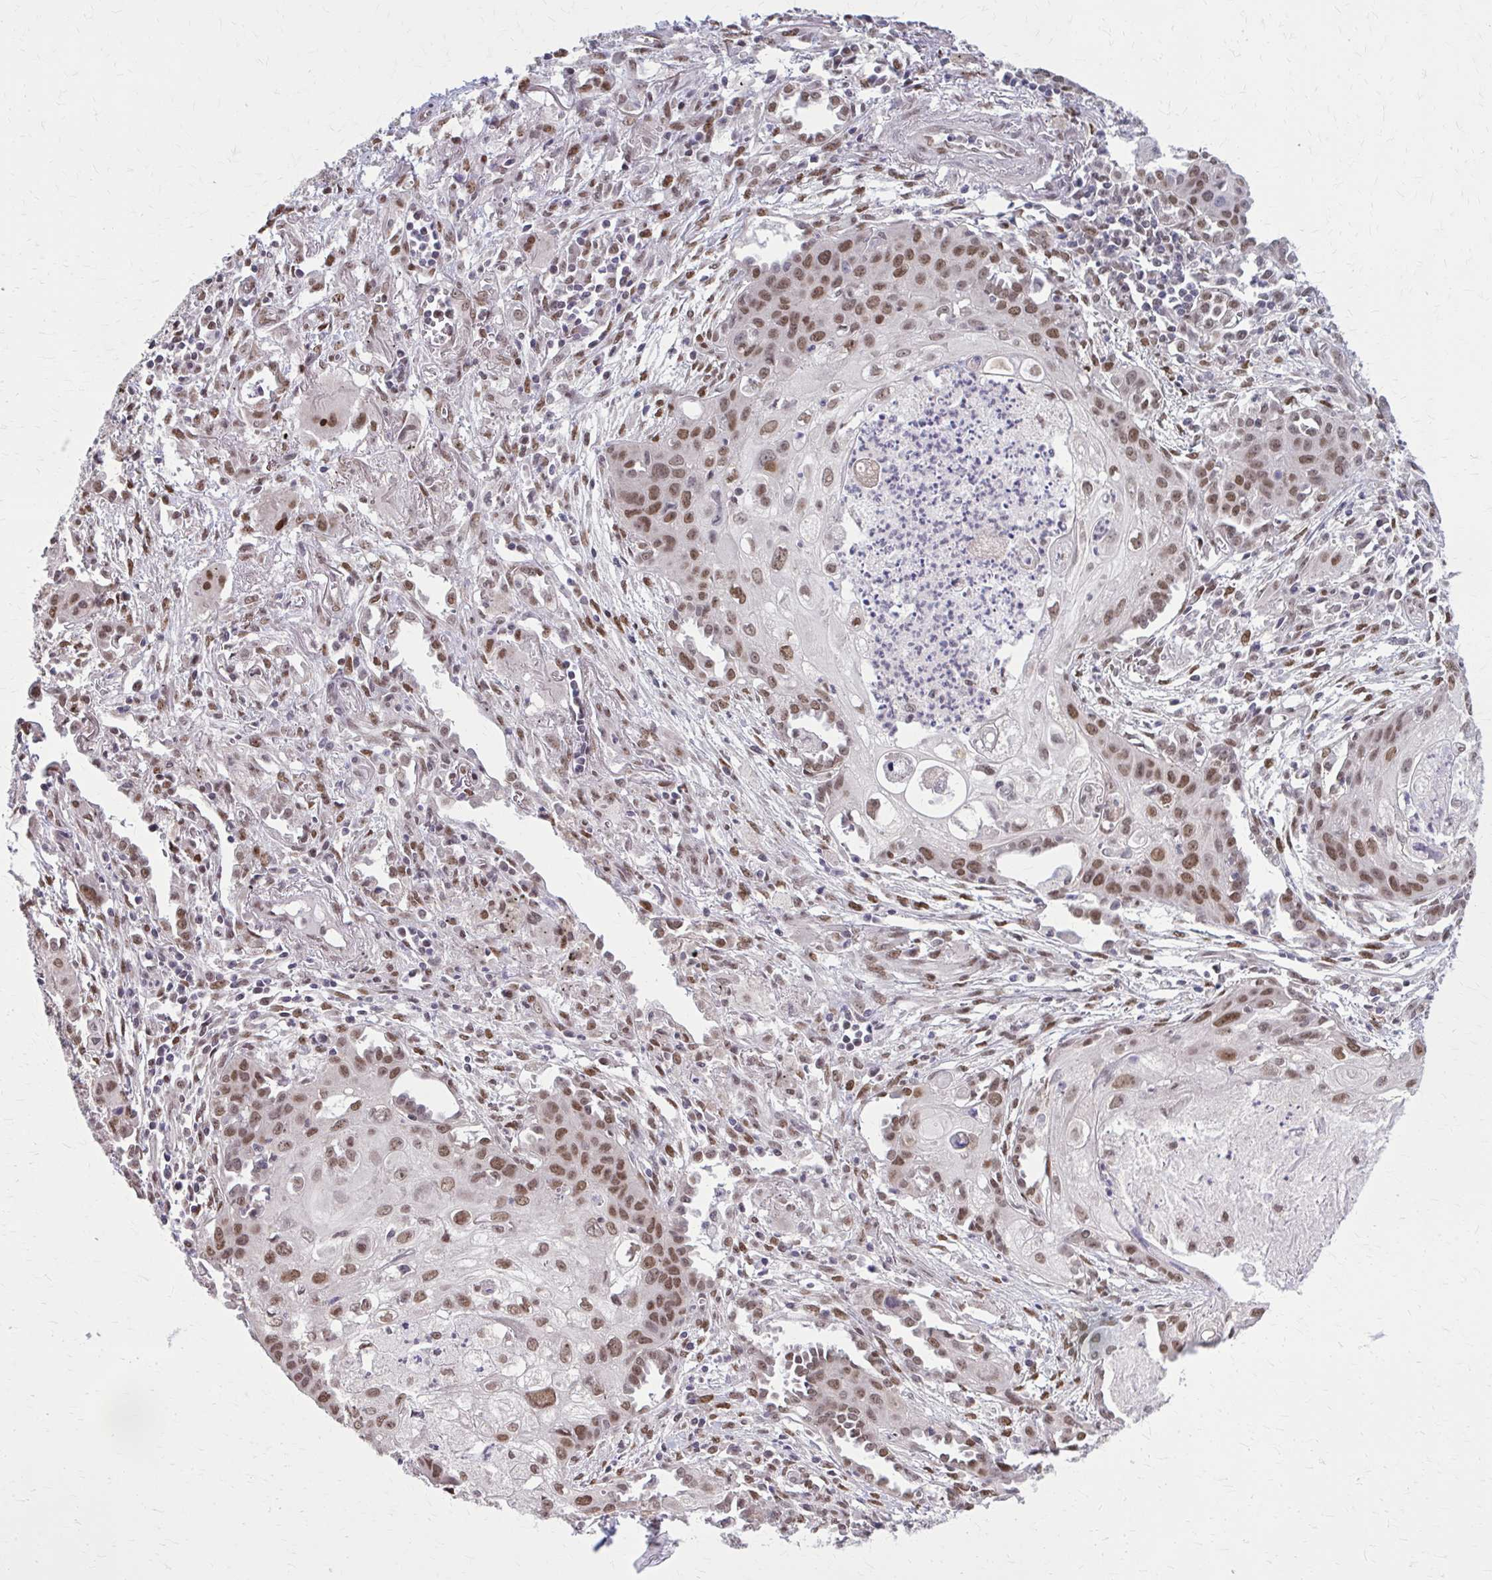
{"staining": {"intensity": "moderate", "quantity": ">75%", "location": "nuclear"}, "tissue": "lung cancer", "cell_type": "Tumor cells", "image_type": "cancer", "snomed": [{"axis": "morphology", "description": "Squamous cell carcinoma, NOS"}, {"axis": "topography", "description": "Lung"}], "caption": "Moderate nuclear protein expression is identified in approximately >75% of tumor cells in squamous cell carcinoma (lung).", "gene": "TTF1", "patient": {"sex": "male", "age": 71}}